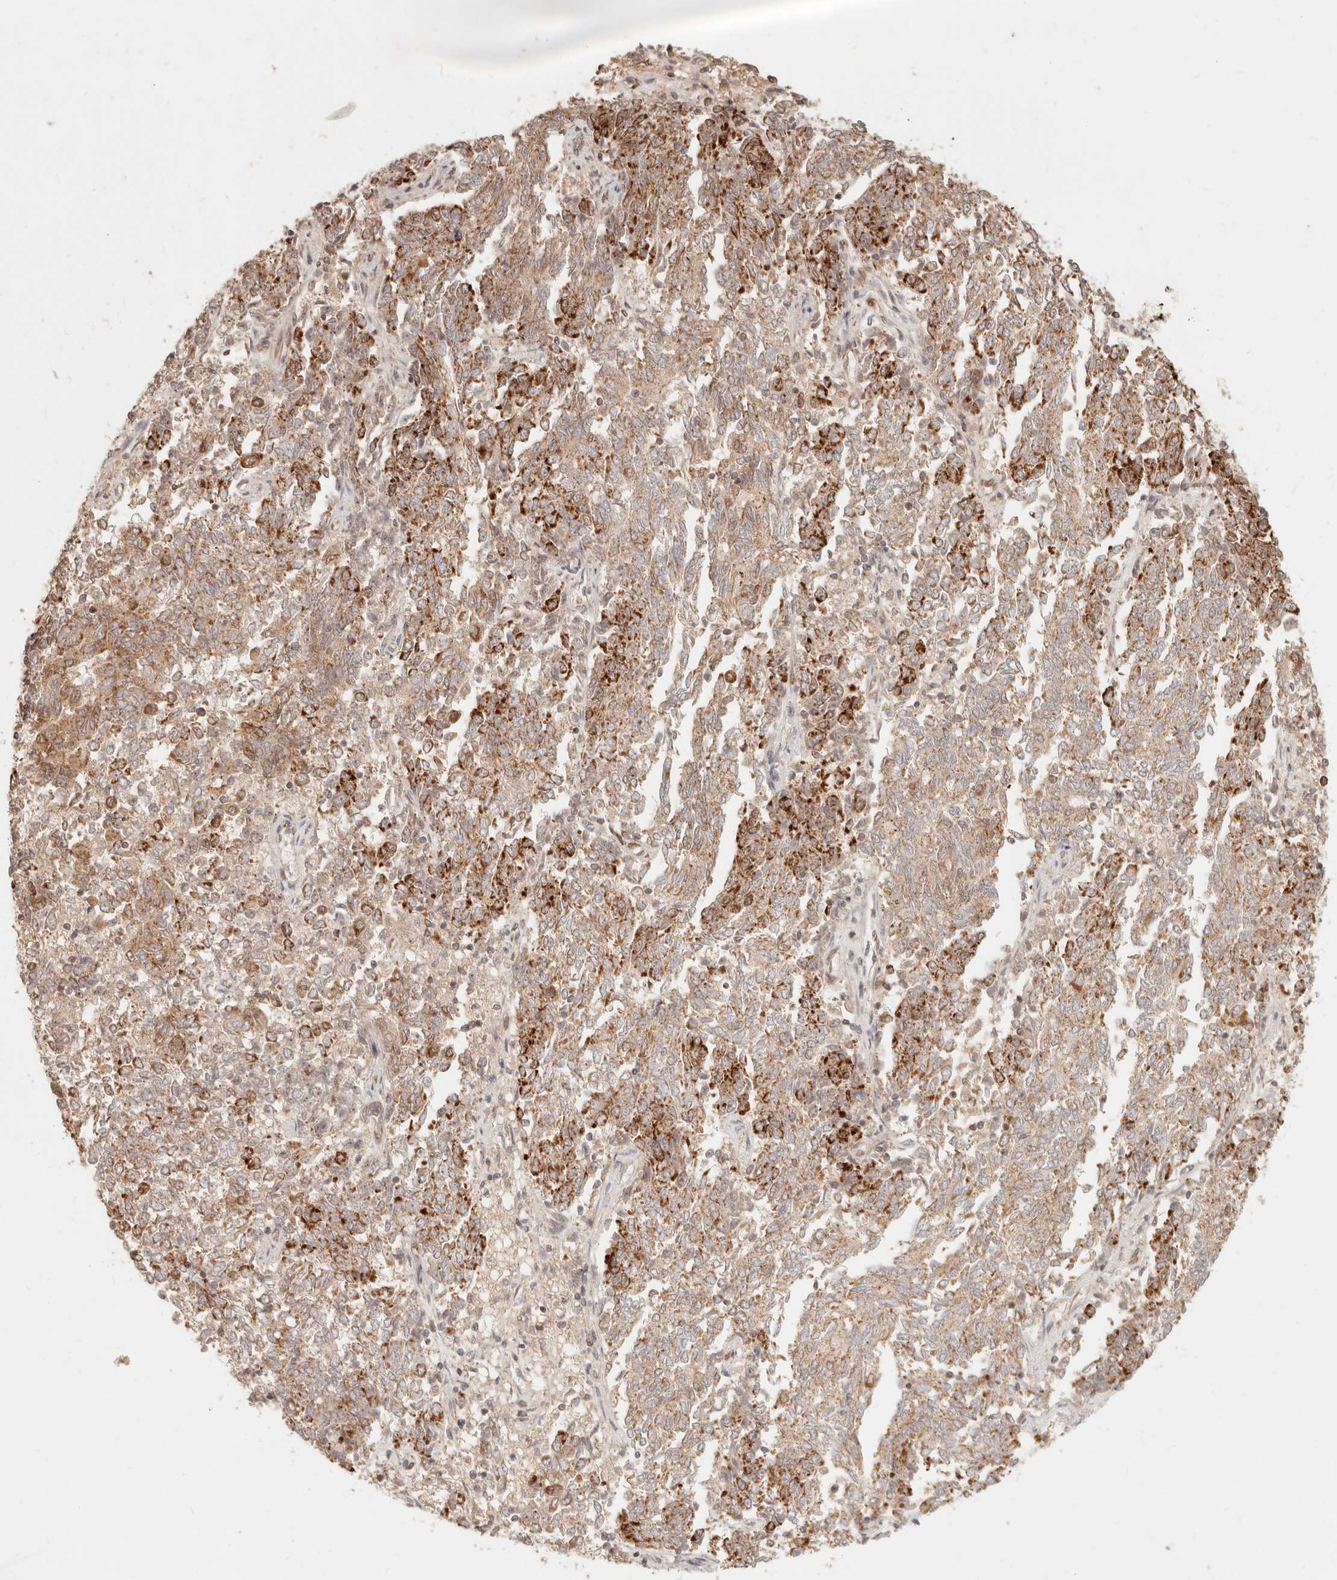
{"staining": {"intensity": "strong", "quantity": "<25%", "location": "cytoplasmic/membranous"}, "tissue": "endometrial cancer", "cell_type": "Tumor cells", "image_type": "cancer", "snomed": [{"axis": "morphology", "description": "Adenocarcinoma, NOS"}, {"axis": "topography", "description": "Endometrium"}], "caption": "Protein staining exhibits strong cytoplasmic/membranous staining in about <25% of tumor cells in endometrial adenocarcinoma. The staining was performed using DAB (3,3'-diaminobenzidine), with brown indicating positive protein expression. Nuclei are stained blue with hematoxylin.", "gene": "TIMM17A", "patient": {"sex": "female", "age": 80}}